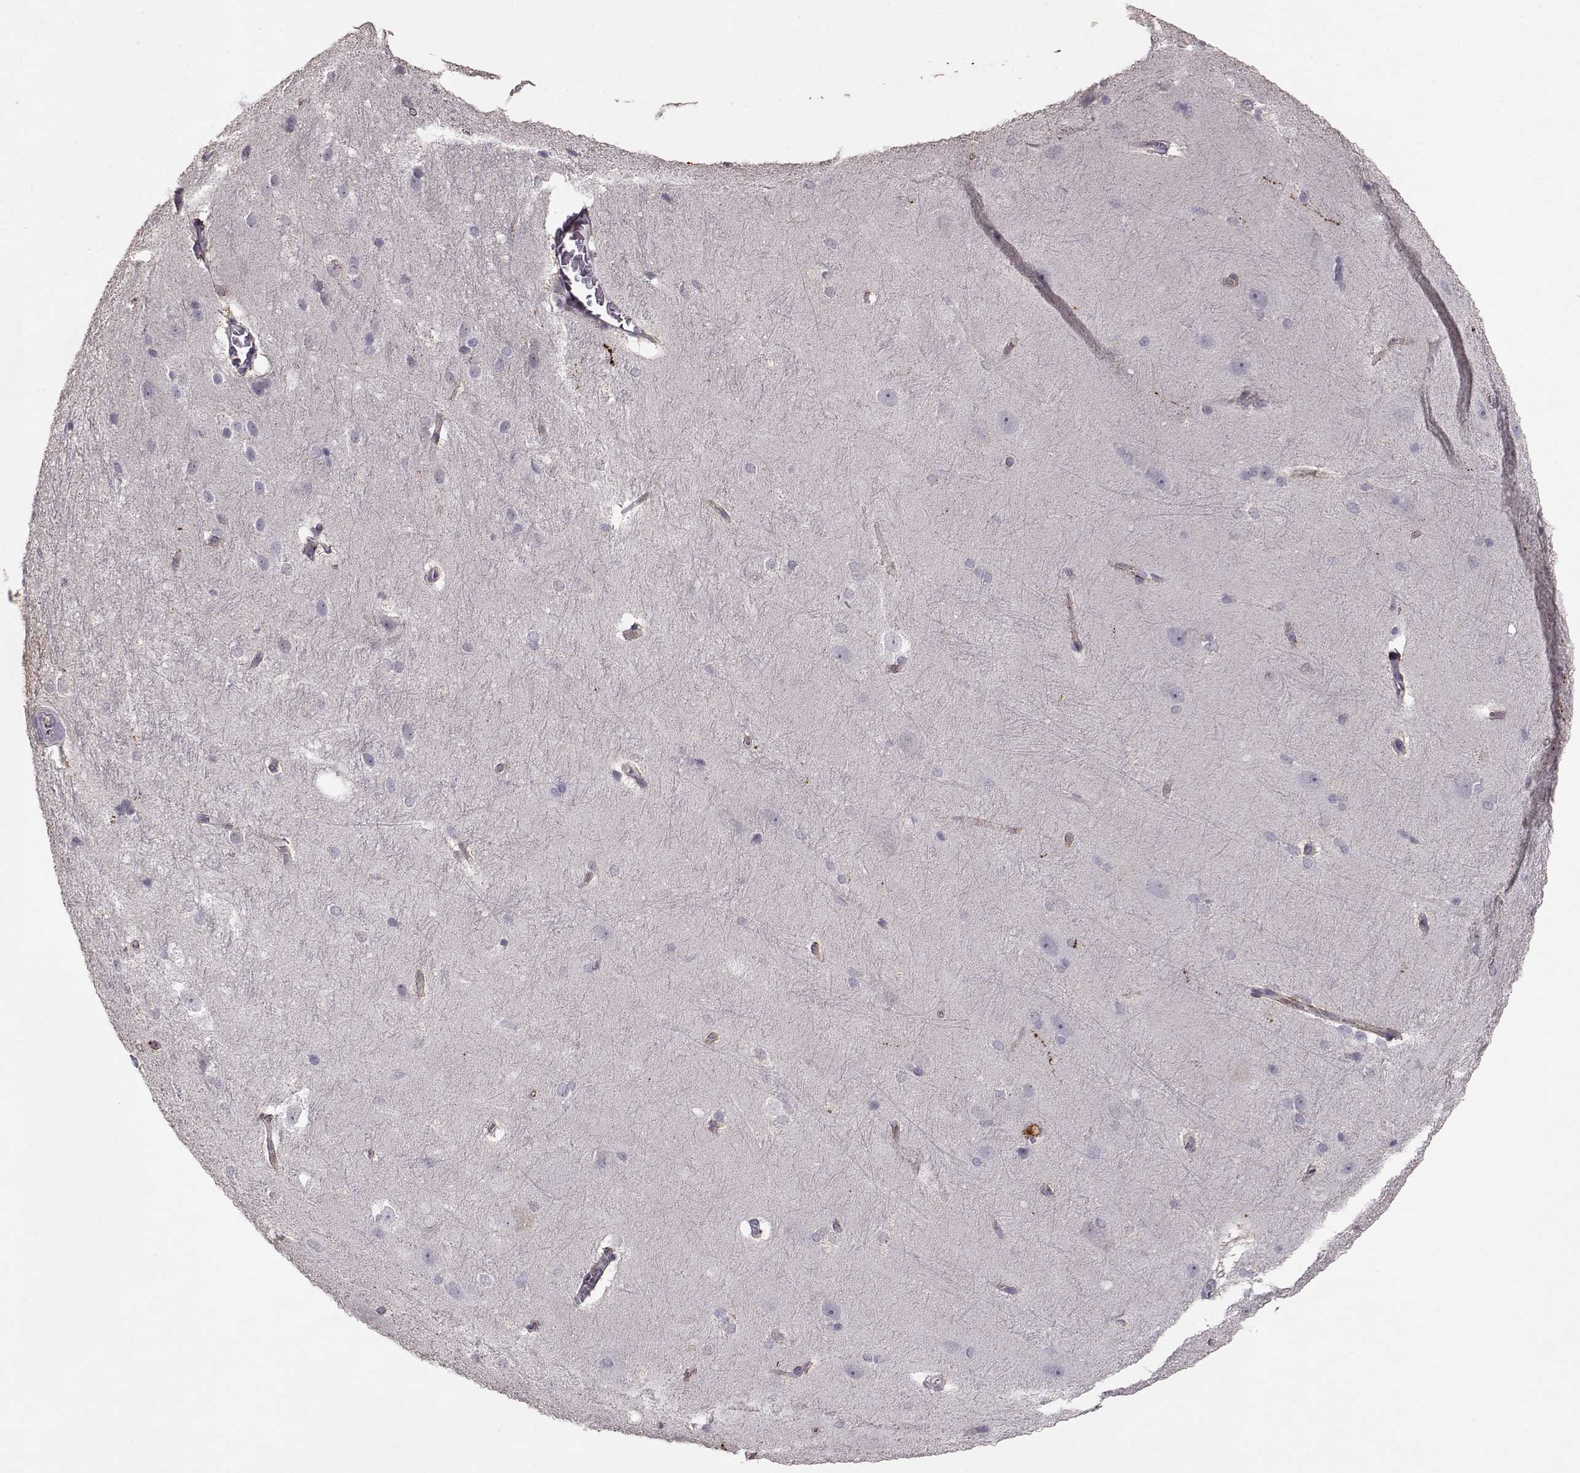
{"staining": {"intensity": "negative", "quantity": "none", "location": "none"}, "tissue": "hippocampus", "cell_type": "Glial cells", "image_type": "normal", "snomed": [{"axis": "morphology", "description": "Normal tissue, NOS"}, {"axis": "topography", "description": "Cerebral cortex"}, {"axis": "topography", "description": "Hippocampus"}], "caption": "Protein analysis of normal hippocampus shows no significant positivity in glial cells.", "gene": "PMCH", "patient": {"sex": "female", "age": 19}}